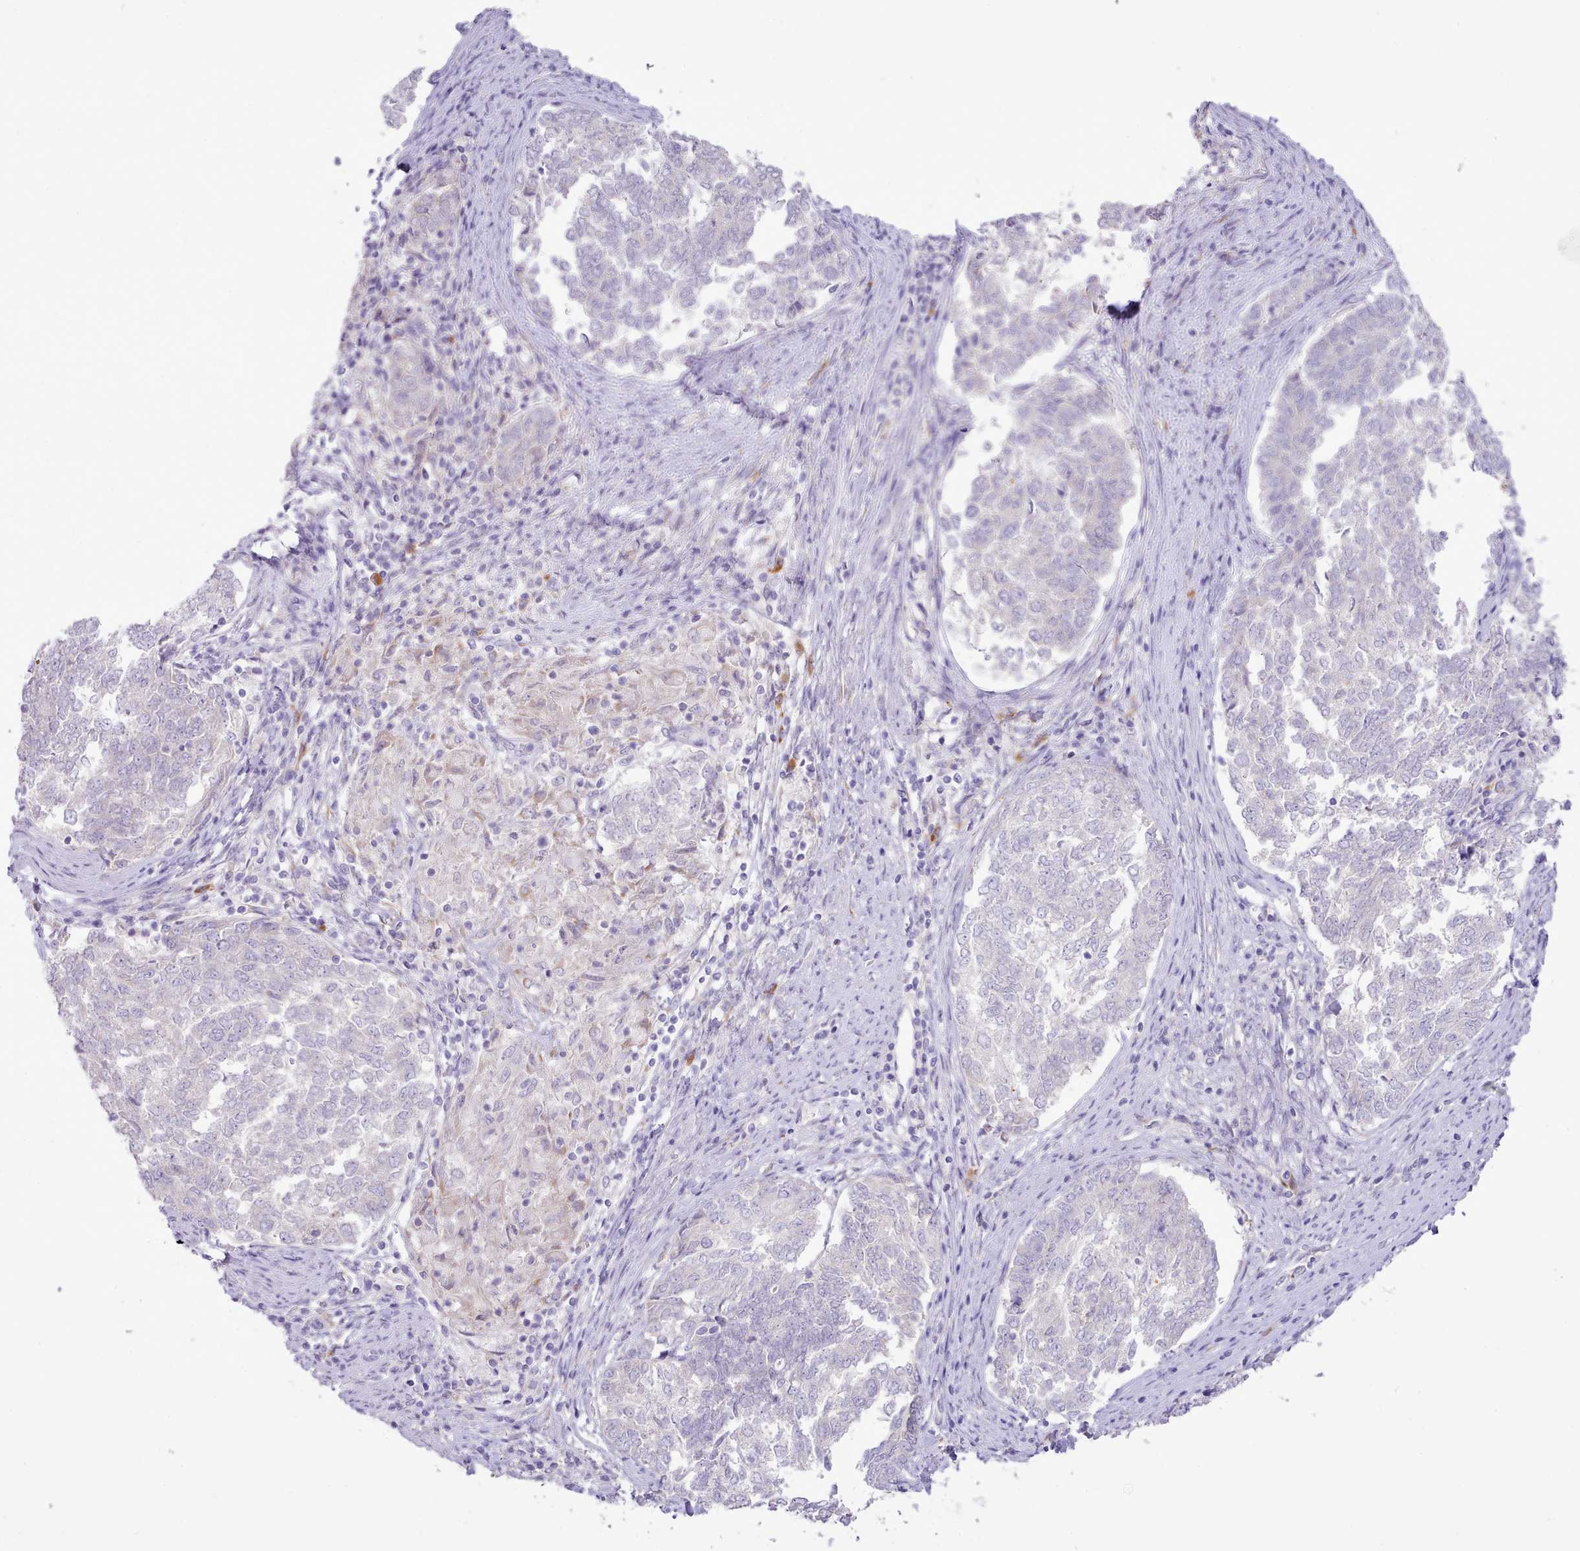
{"staining": {"intensity": "negative", "quantity": "none", "location": "none"}, "tissue": "endometrial cancer", "cell_type": "Tumor cells", "image_type": "cancer", "snomed": [{"axis": "morphology", "description": "Adenocarcinoma, NOS"}, {"axis": "topography", "description": "Endometrium"}], "caption": "This micrograph is of endometrial cancer stained with IHC to label a protein in brown with the nuclei are counter-stained blue. There is no expression in tumor cells.", "gene": "CCL1", "patient": {"sex": "female", "age": 80}}